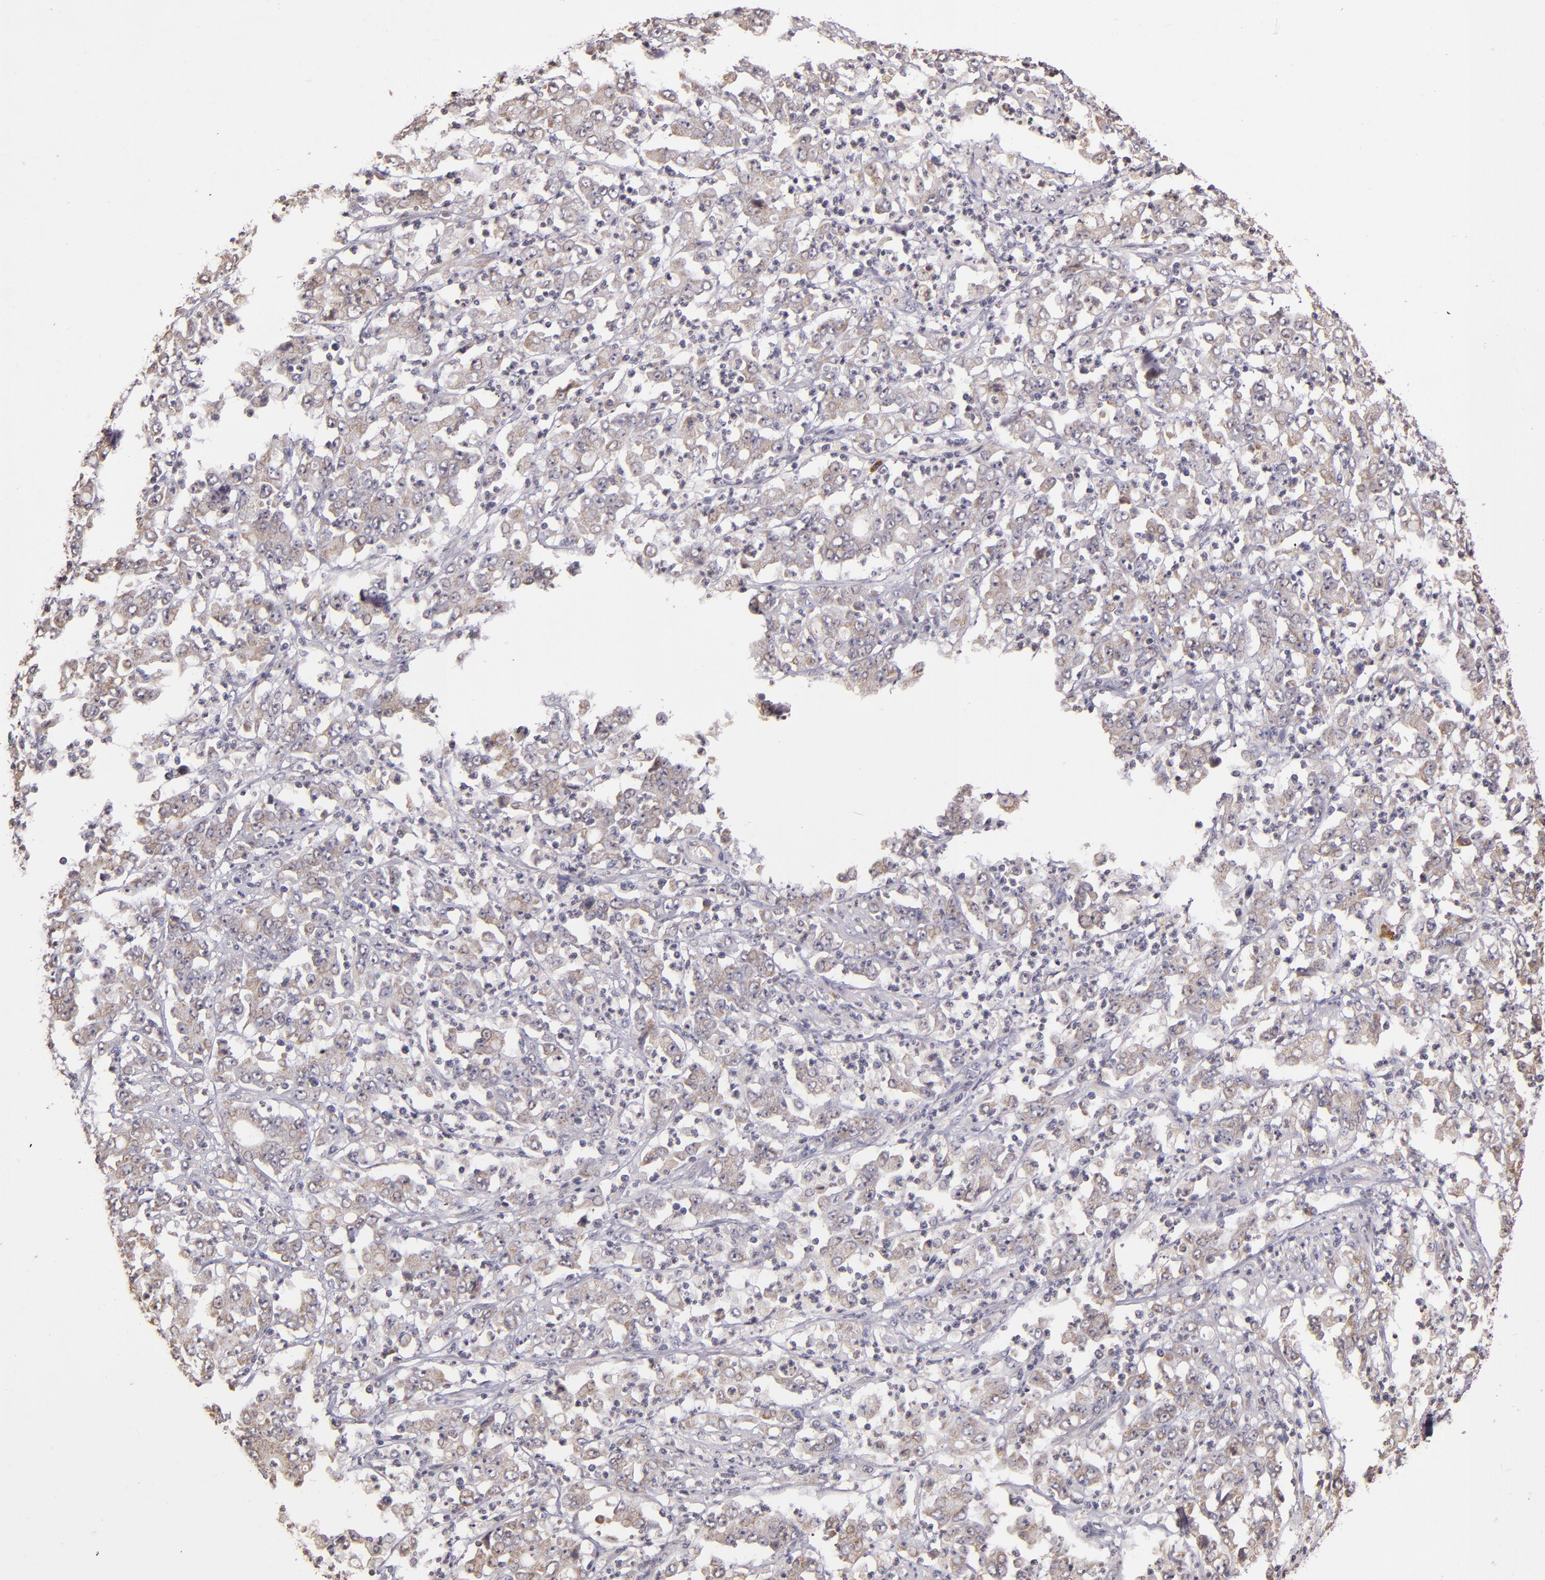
{"staining": {"intensity": "weak", "quantity": ">75%", "location": "cytoplasmic/membranous"}, "tissue": "stomach cancer", "cell_type": "Tumor cells", "image_type": "cancer", "snomed": [{"axis": "morphology", "description": "Adenocarcinoma, NOS"}, {"axis": "topography", "description": "Stomach, lower"}], "caption": "Adenocarcinoma (stomach) stained for a protein (brown) demonstrates weak cytoplasmic/membranous positive staining in approximately >75% of tumor cells.", "gene": "ABL1", "patient": {"sex": "female", "age": 71}}